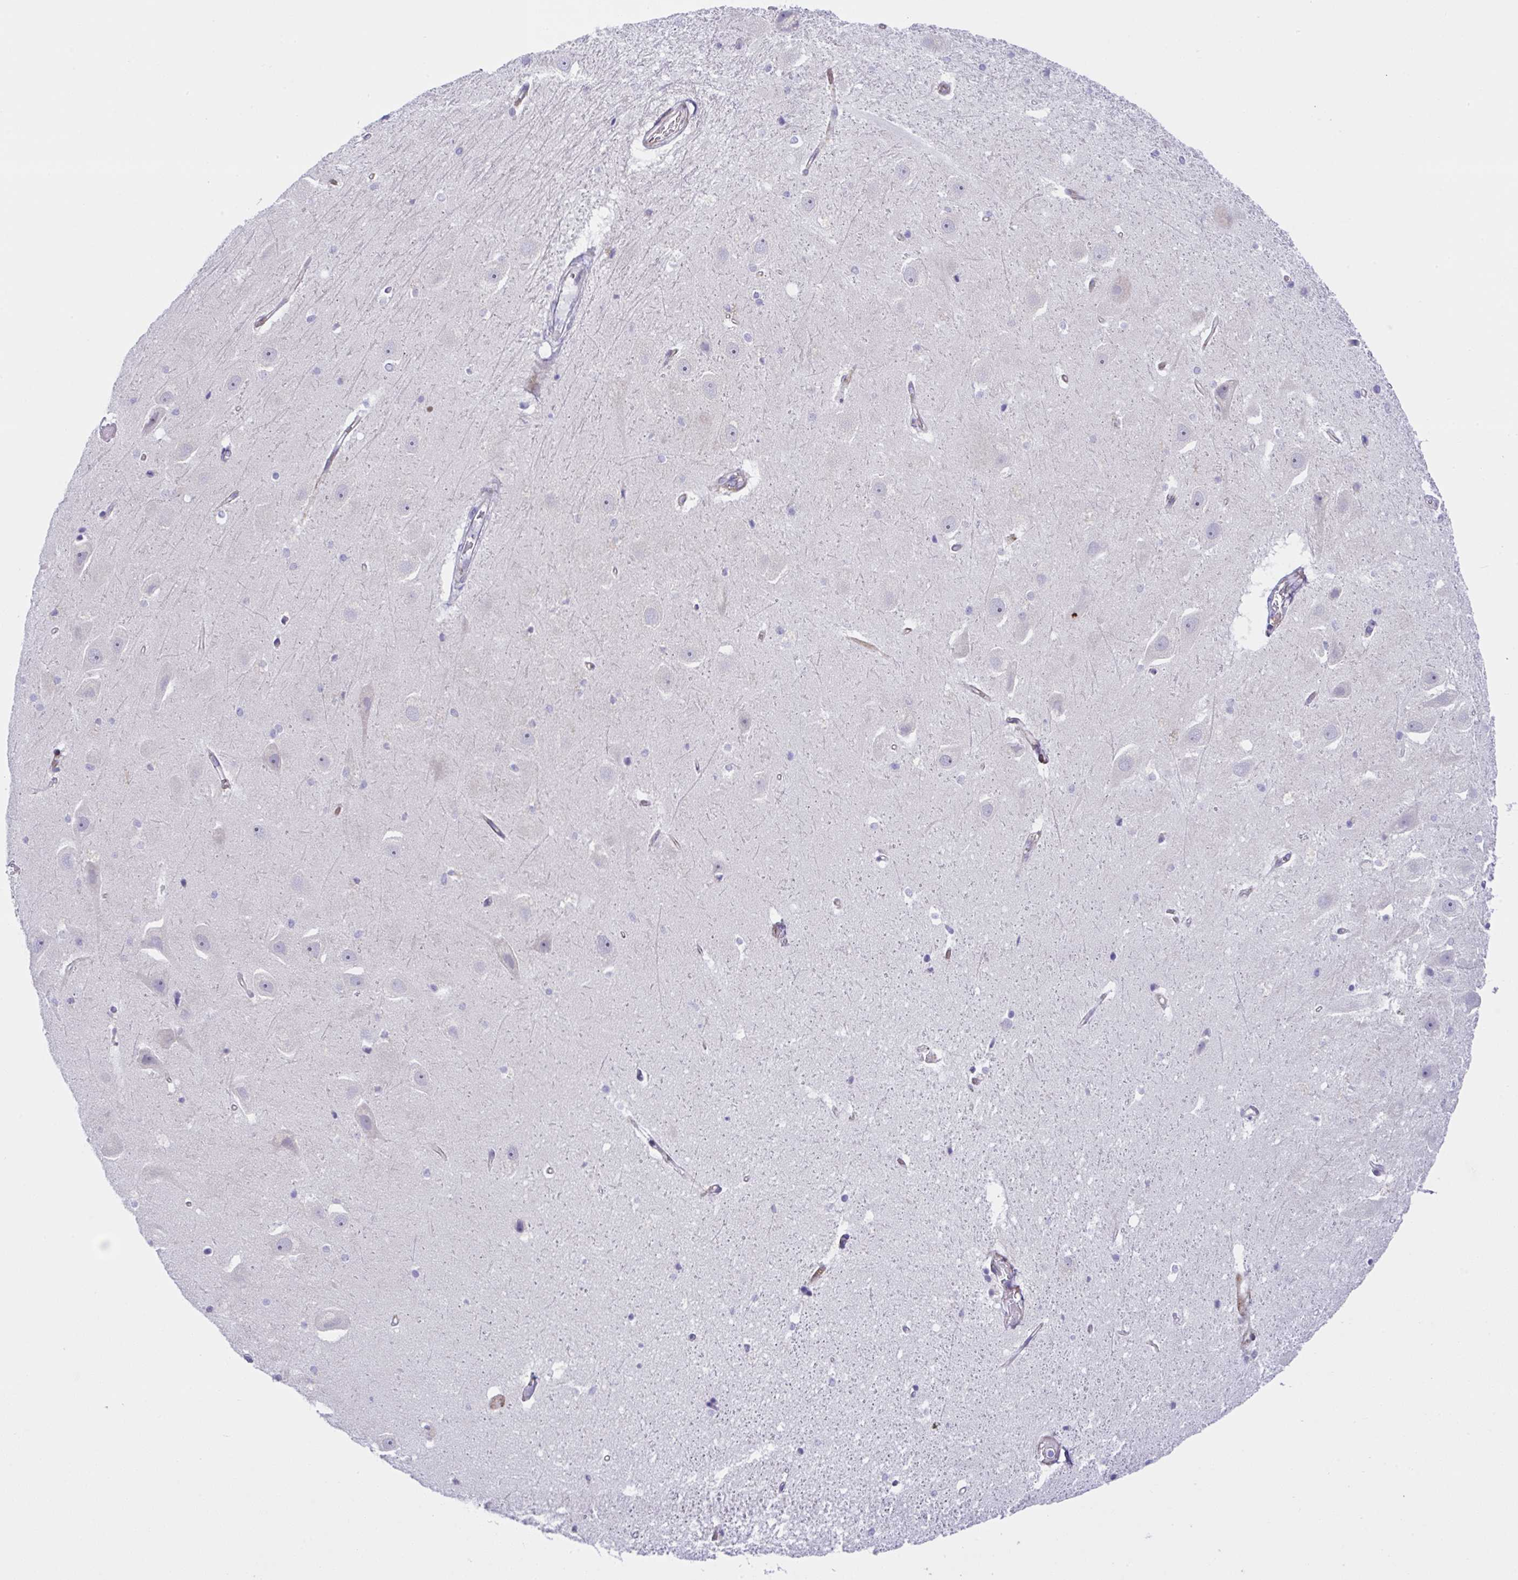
{"staining": {"intensity": "negative", "quantity": "none", "location": "none"}, "tissue": "hippocampus", "cell_type": "Glial cells", "image_type": "normal", "snomed": [{"axis": "morphology", "description": "Normal tissue, NOS"}, {"axis": "topography", "description": "Hippocampus"}], "caption": "Human hippocampus stained for a protein using immunohistochemistry reveals no expression in glial cells.", "gene": "ZNF713", "patient": {"sex": "male", "age": 63}}